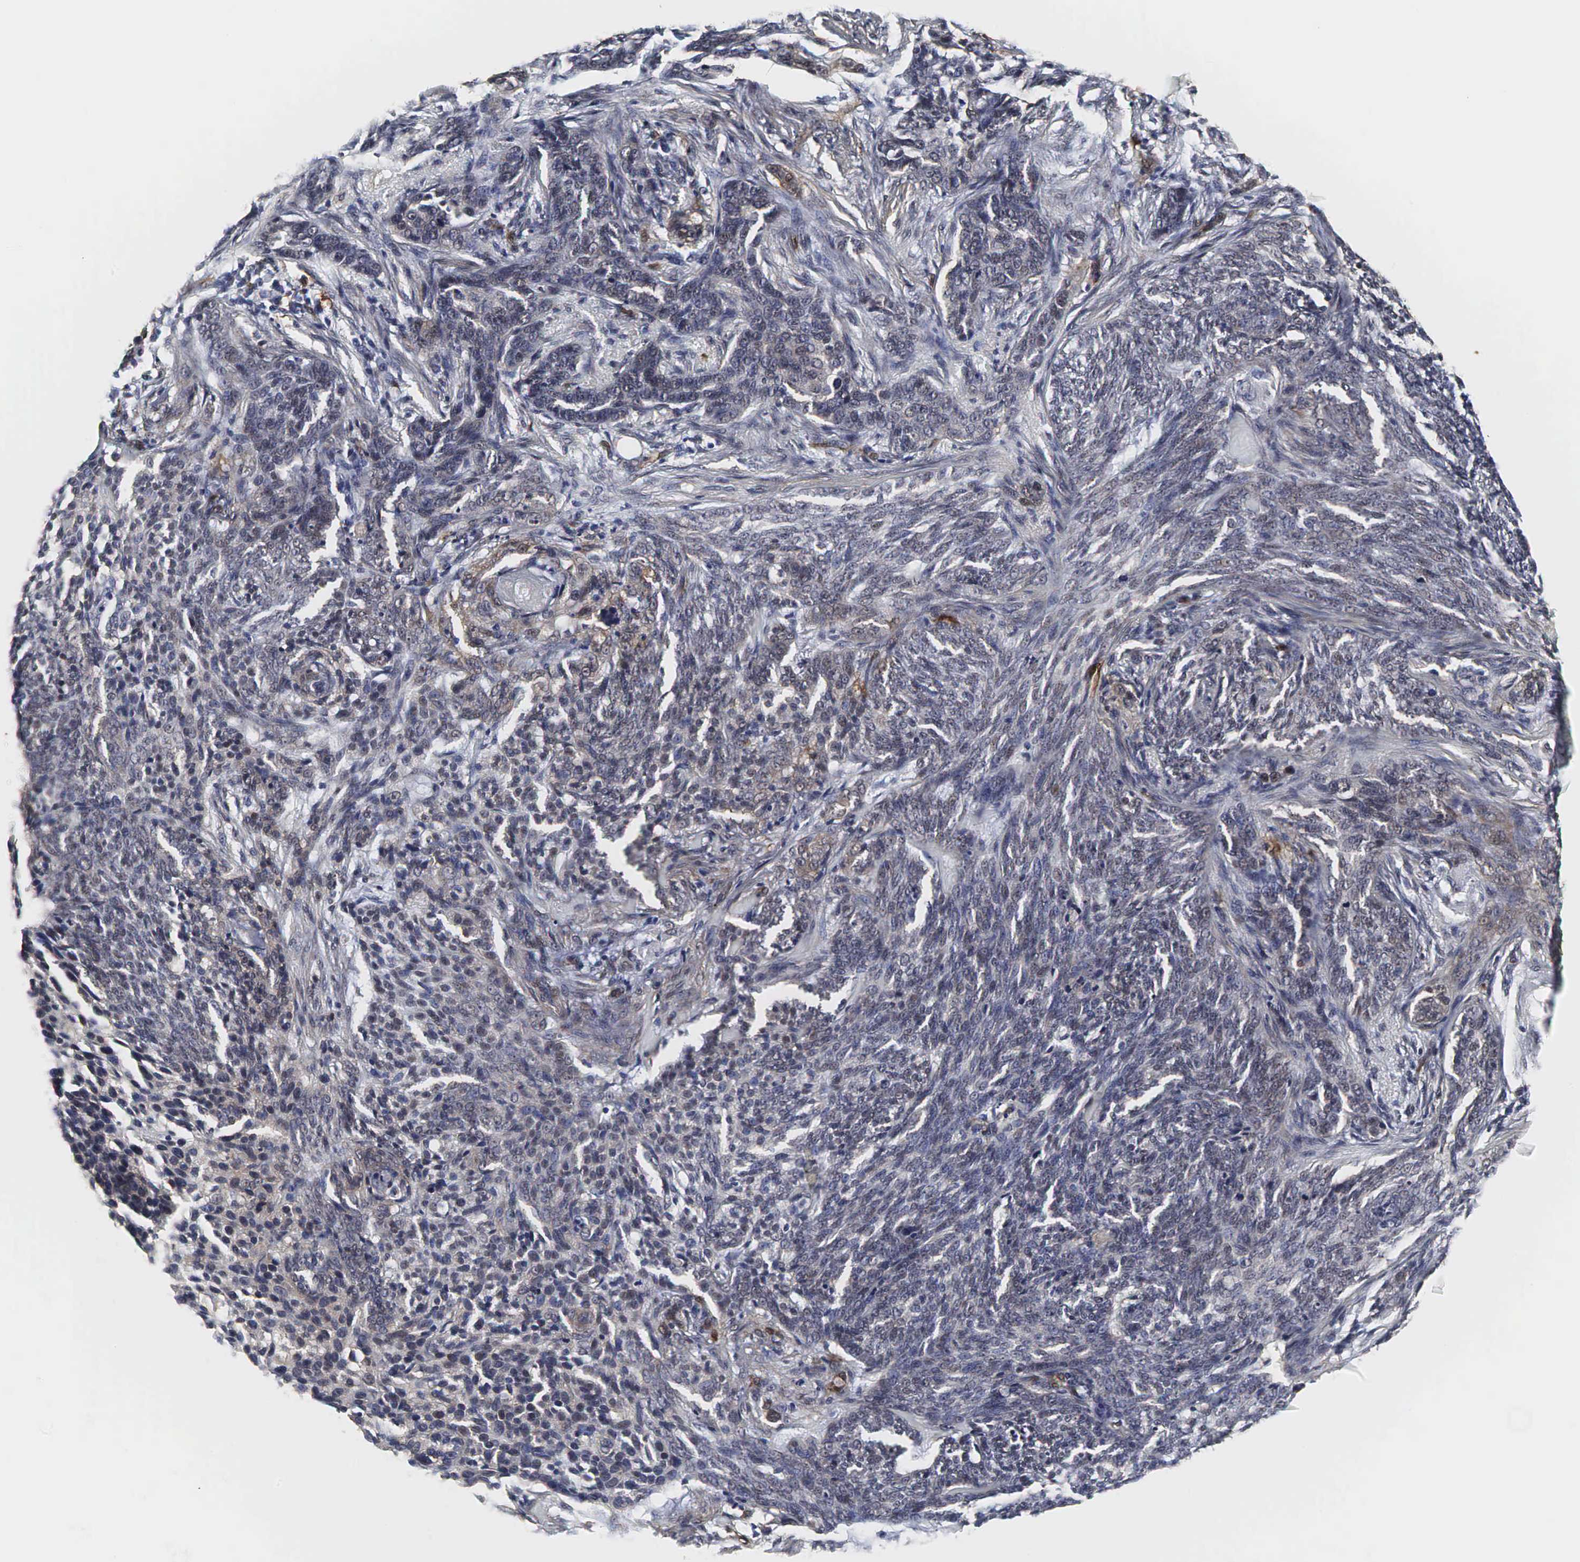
{"staining": {"intensity": "weak", "quantity": "<25%", "location": "cytoplasmic/membranous"}, "tissue": "skin cancer", "cell_type": "Tumor cells", "image_type": "cancer", "snomed": [{"axis": "morphology", "description": "Basal cell carcinoma"}, {"axis": "topography", "description": "Skin"}], "caption": "Immunohistochemical staining of basal cell carcinoma (skin) shows no significant positivity in tumor cells.", "gene": "SPIN1", "patient": {"sex": "male", "age": 89}}